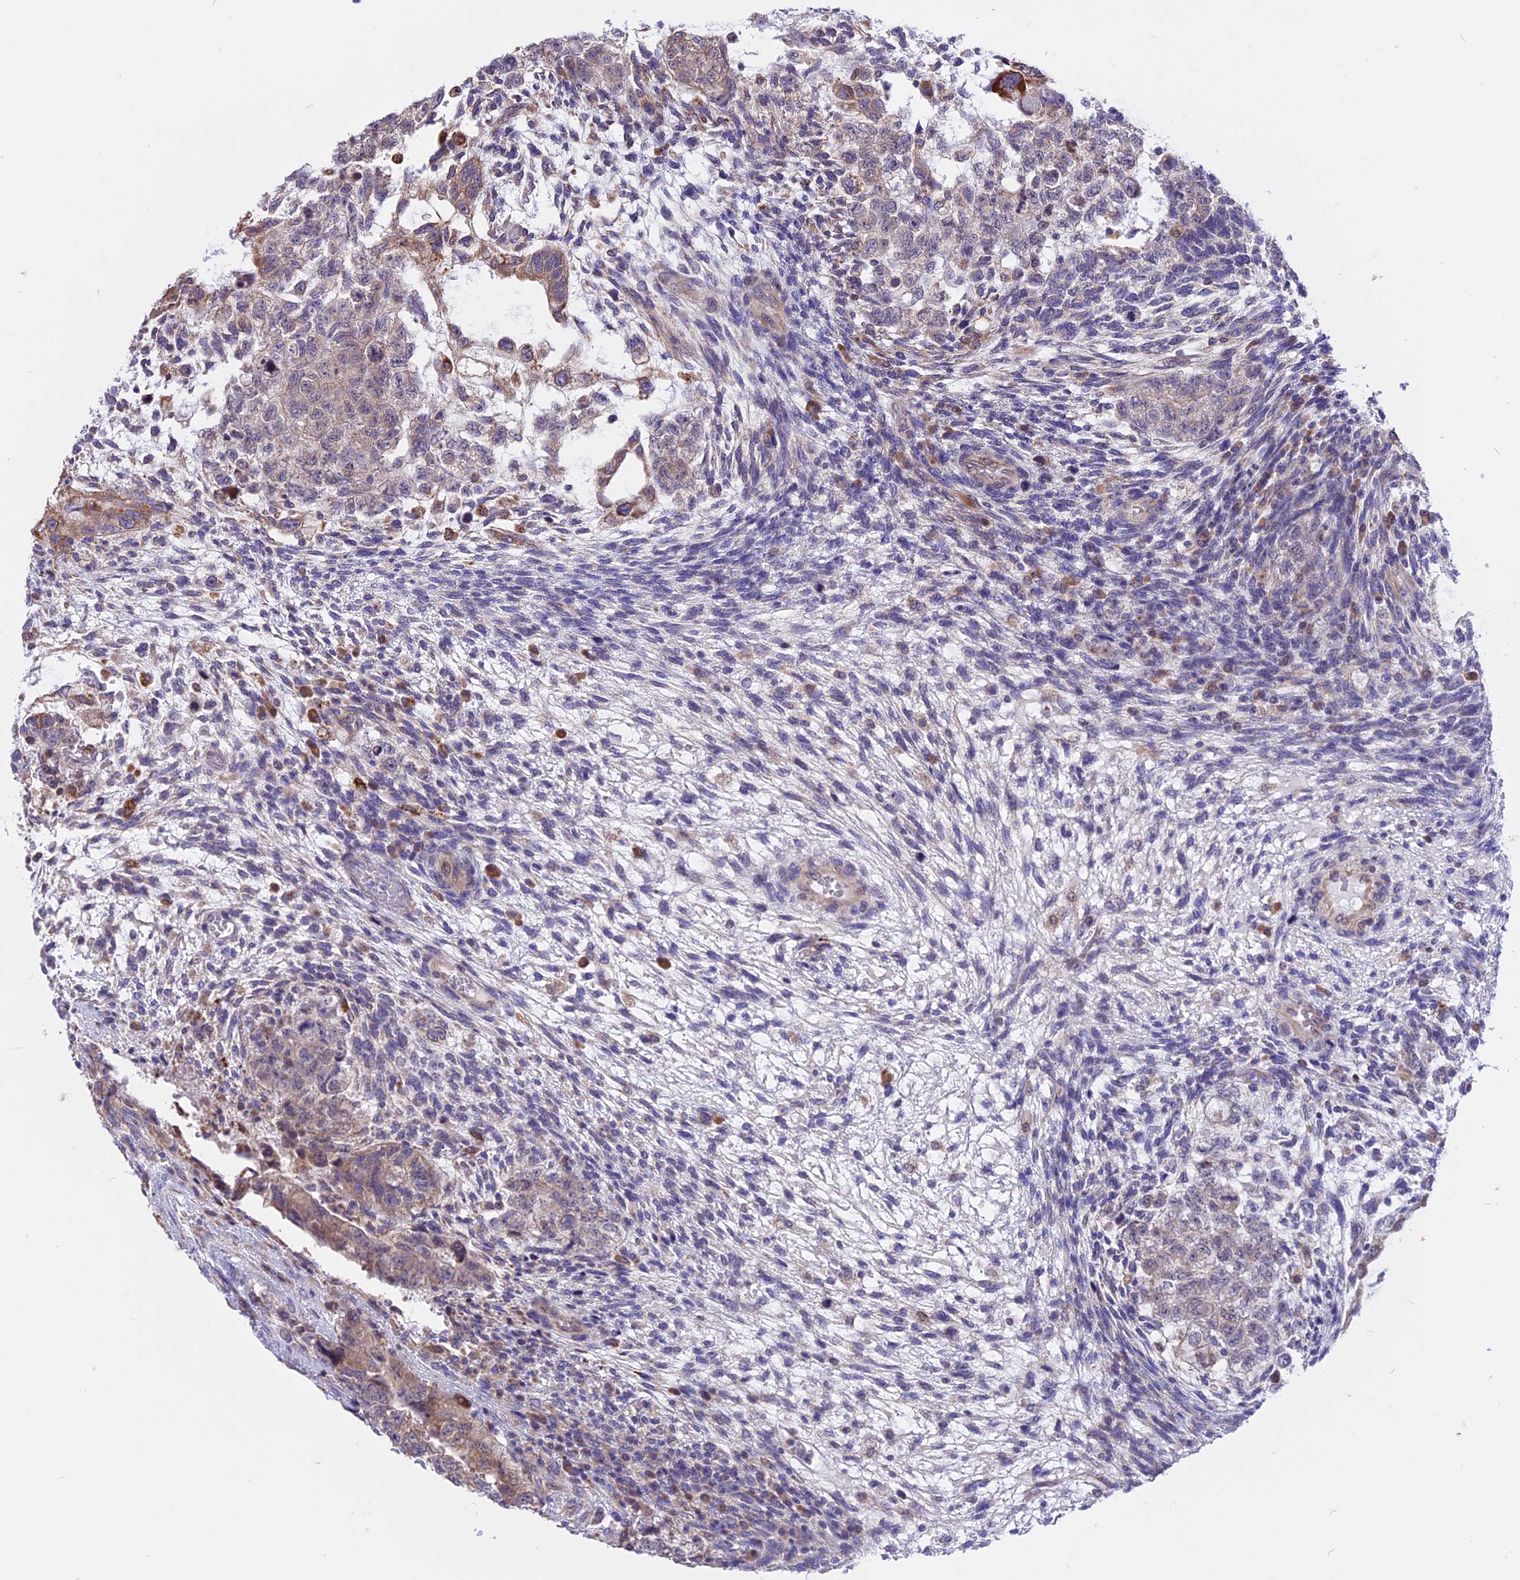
{"staining": {"intensity": "moderate", "quantity": "<25%", "location": "cytoplasmic/membranous"}, "tissue": "testis cancer", "cell_type": "Tumor cells", "image_type": "cancer", "snomed": [{"axis": "morphology", "description": "Normal tissue, NOS"}, {"axis": "morphology", "description": "Carcinoma, Embryonal, NOS"}, {"axis": "topography", "description": "Testis"}], "caption": "A micrograph of testis embryonal carcinoma stained for a protein exhibits moderate cytoplasmic/membranous brown staining in tumor cells.", "gene": "ARMCX6", "patient": {"sex": "male", "age": 36}}